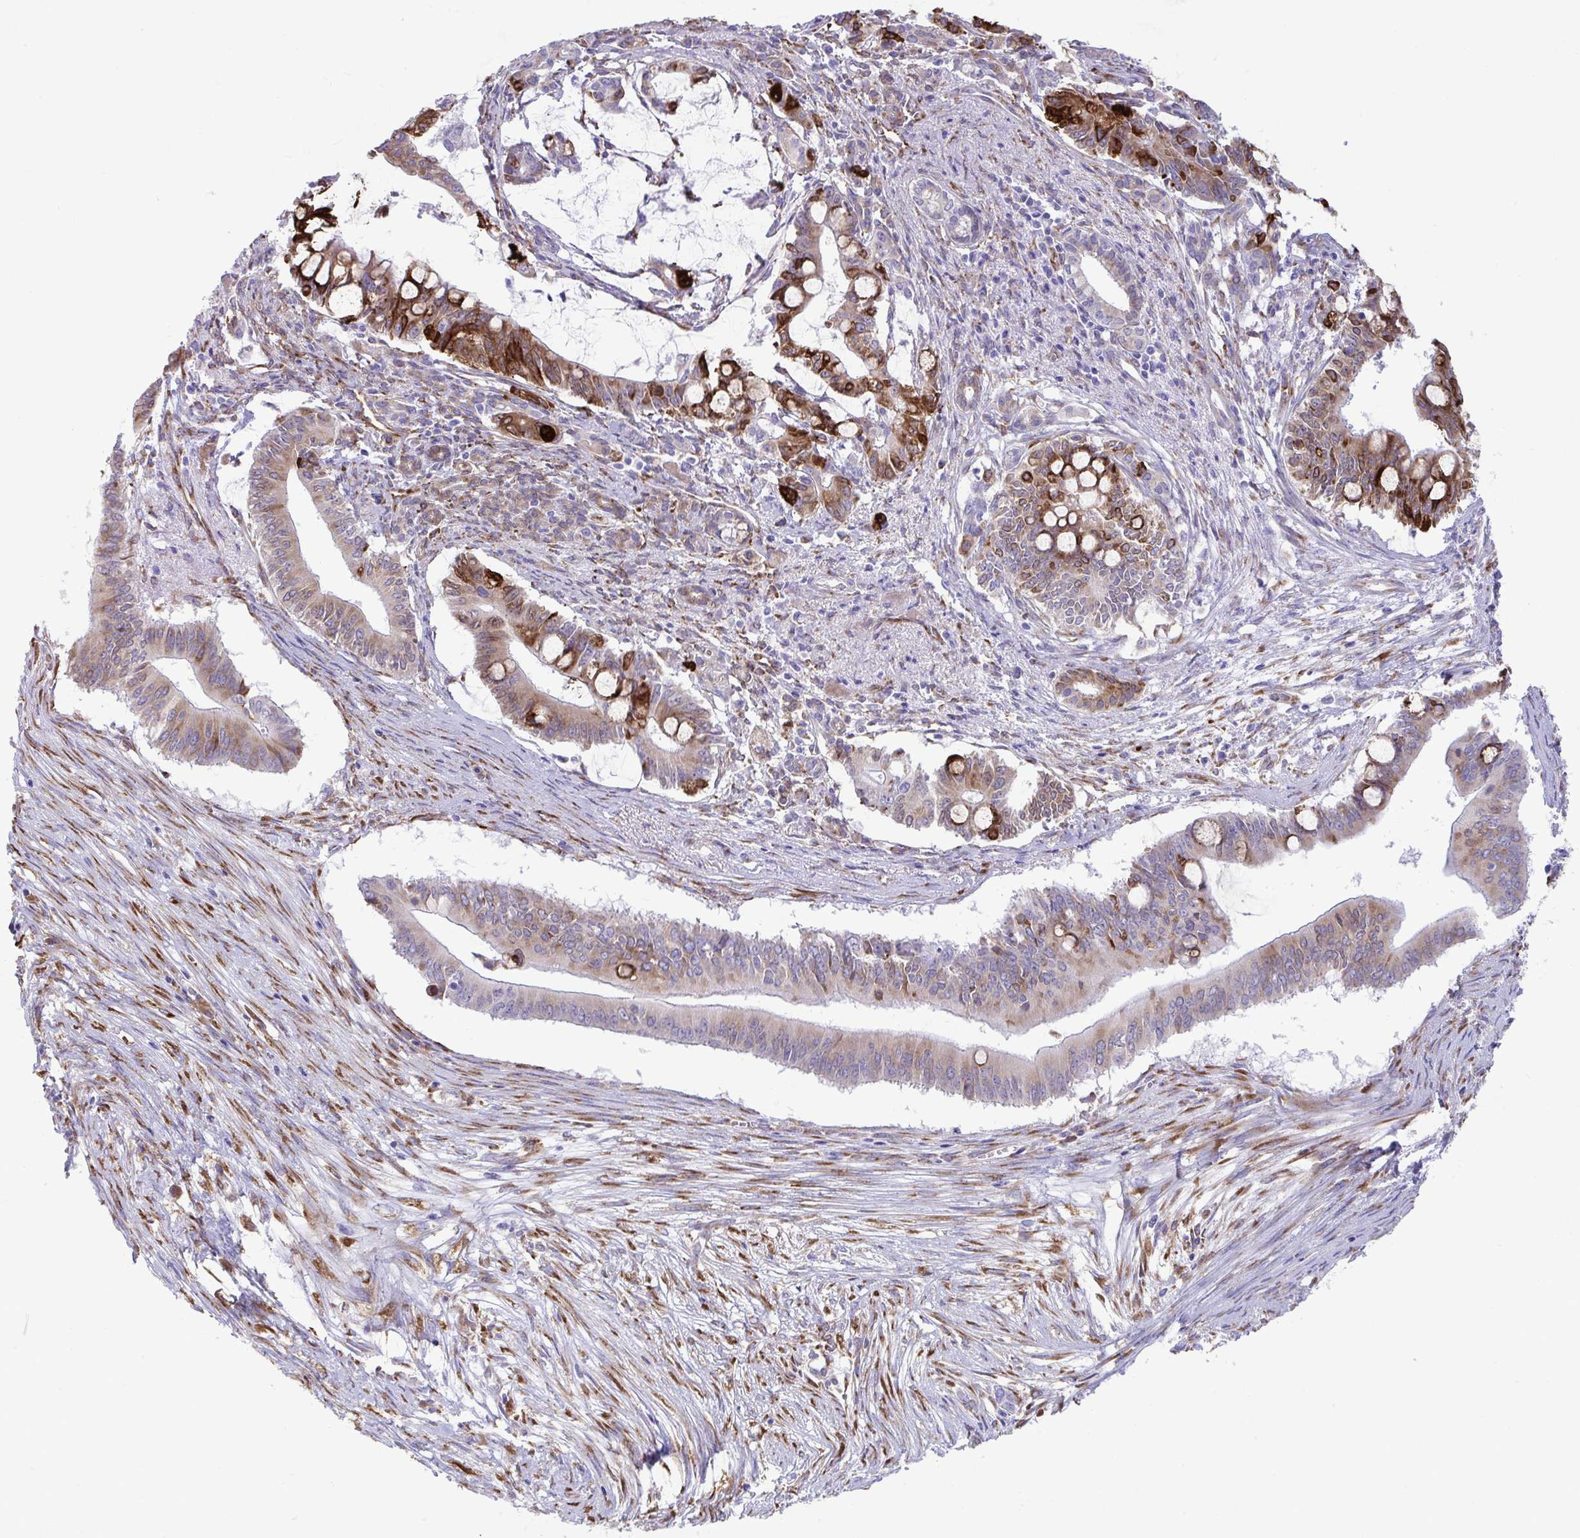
{"staining": {"intensity": "strong", "quantity": "<25%", "location": "cytoplasmic/membranous"}, "tissue": "pancreatic cancer", "cell_type": "Tumor cells", "image_type": "cancer", "snomed": [{"axis": "morphology", "description": "Adenocarcinoma, NOS"}, {"axis": "topography", "description": "Pancreas"}], "caption": "Protein staining of pancreatic cancer (adenocarcinoma) tissue shows strong cytoplasmic/membranous staining in approximately <25% of tumor cells. The protein is stained brown, and the nuclei are stained in blue (DAB (3,3'-diaminobenzidine) IHC with brightfield microscopy, high magnification).", "gene": "ASPH", "patient": {"sex": "male", "age": 68}}